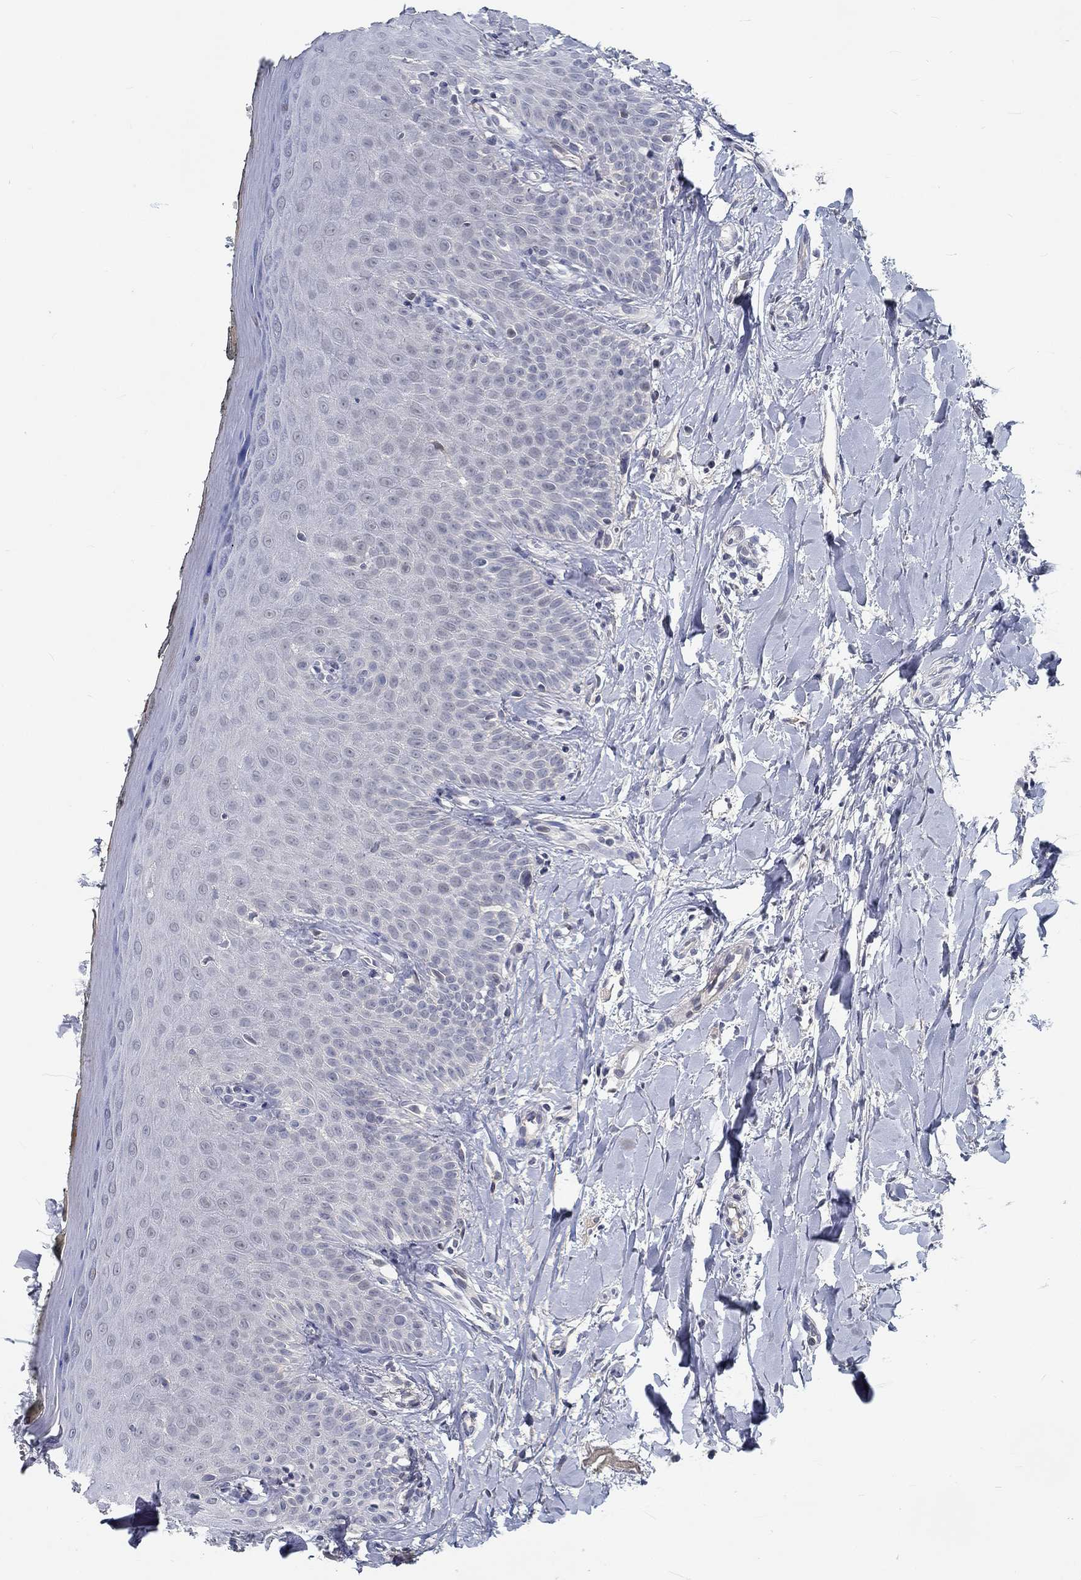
{"staining": {"intensity": "negative", "quantity": "none", "location": "none"}, "tissue": "oral mucosa", "cell_type": "Squamous epithelial cells", "image_type": "normal", "snomed": [{"axis": "morphology", "description": "Normal tissue, NOS"}, {"axis": "topography", "description": "Oral tissue"}], "caption": "IHC photomicrograph of unremarkable human oral mucosa stained for a protein (brown), which shows no positivity in squamous epithelial cells. Nuclei are stained in blue.", "gene": "MYBPC1", "patient": {"sex": "female", "age": 43}}